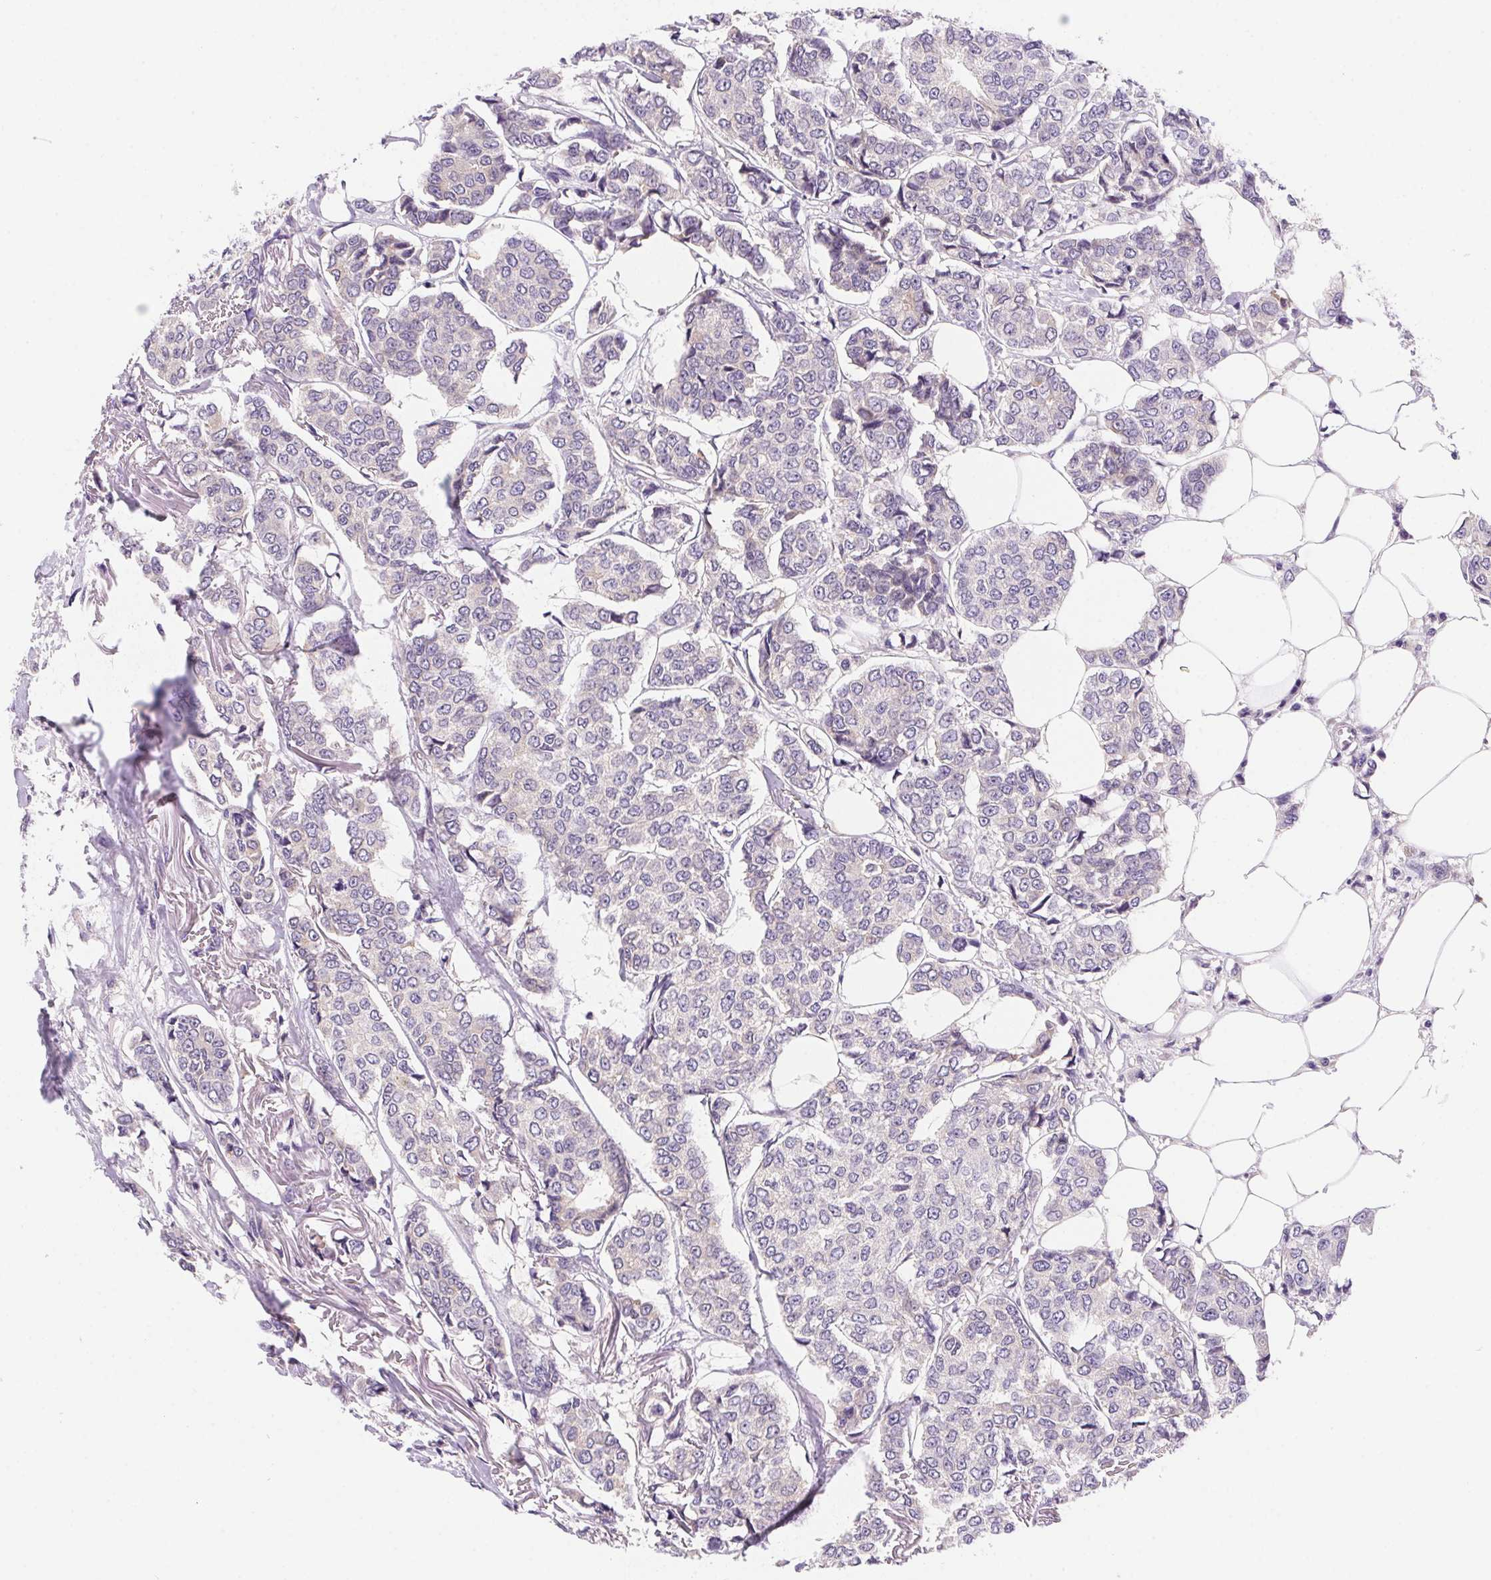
{"staining": {"intensity": "negative", "quantity": "none", "location": "none"}, "tissue": "breast cancer", "cell_type": "Tumor cells", "image_type": "cancer", "snomed": [{"axis": "morphology", "description": "Duct carcinoma"}, {"axis": "topography", "description": "Breast"}], "caption": "The immunohistochemistry histopathology image has no significant expression in tumor cells of breast intraductal carcinoma tissue. (Brightfield microscopy of DAB (3,3'-diaminobenzidine) immunohistochemistry (IHC) at high magnification).", "gene": "PRKAA1", "patient": {"sex": "female", "age": 94}}